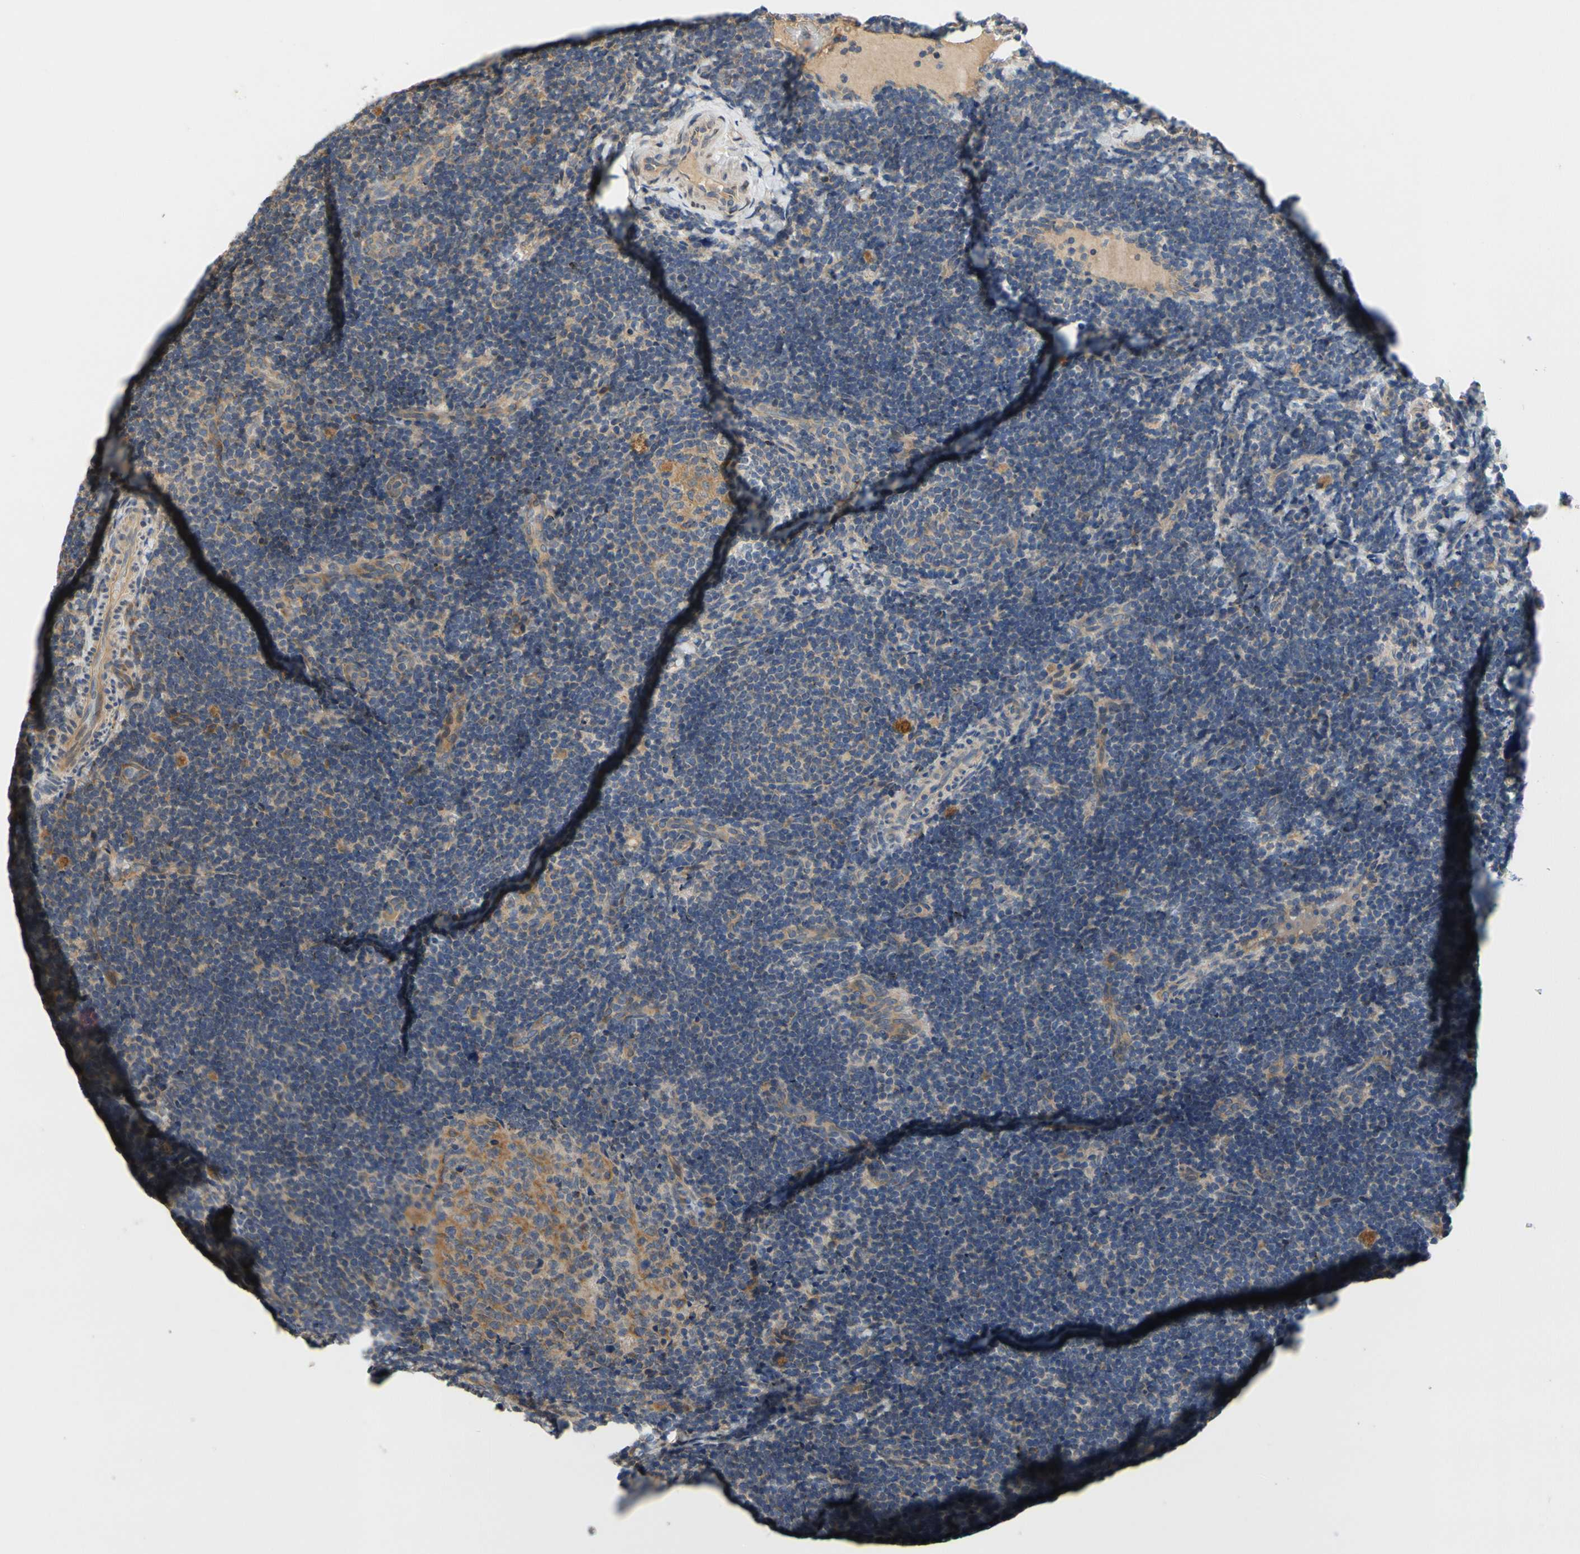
{"staining": {"intensity": "moderate", "quantity": ">75%", "location": "cytoplasmic/membranous"}, "tissue": "lymph node", "cell_type": "Germinal center cells", "image_type": "normal", "snomed": [{"axis": "morphology", "description": "Normal tissue, NOS"}, {"axis": "topography", "description": "Lymph node"}], "caption": "Benign lymph node exhibits moderate cytoplasmic/membranous staining in about >75% of germinal center cells.", "gene": "MBTPS2", "patient": {"sex": "female", "age": 14}}